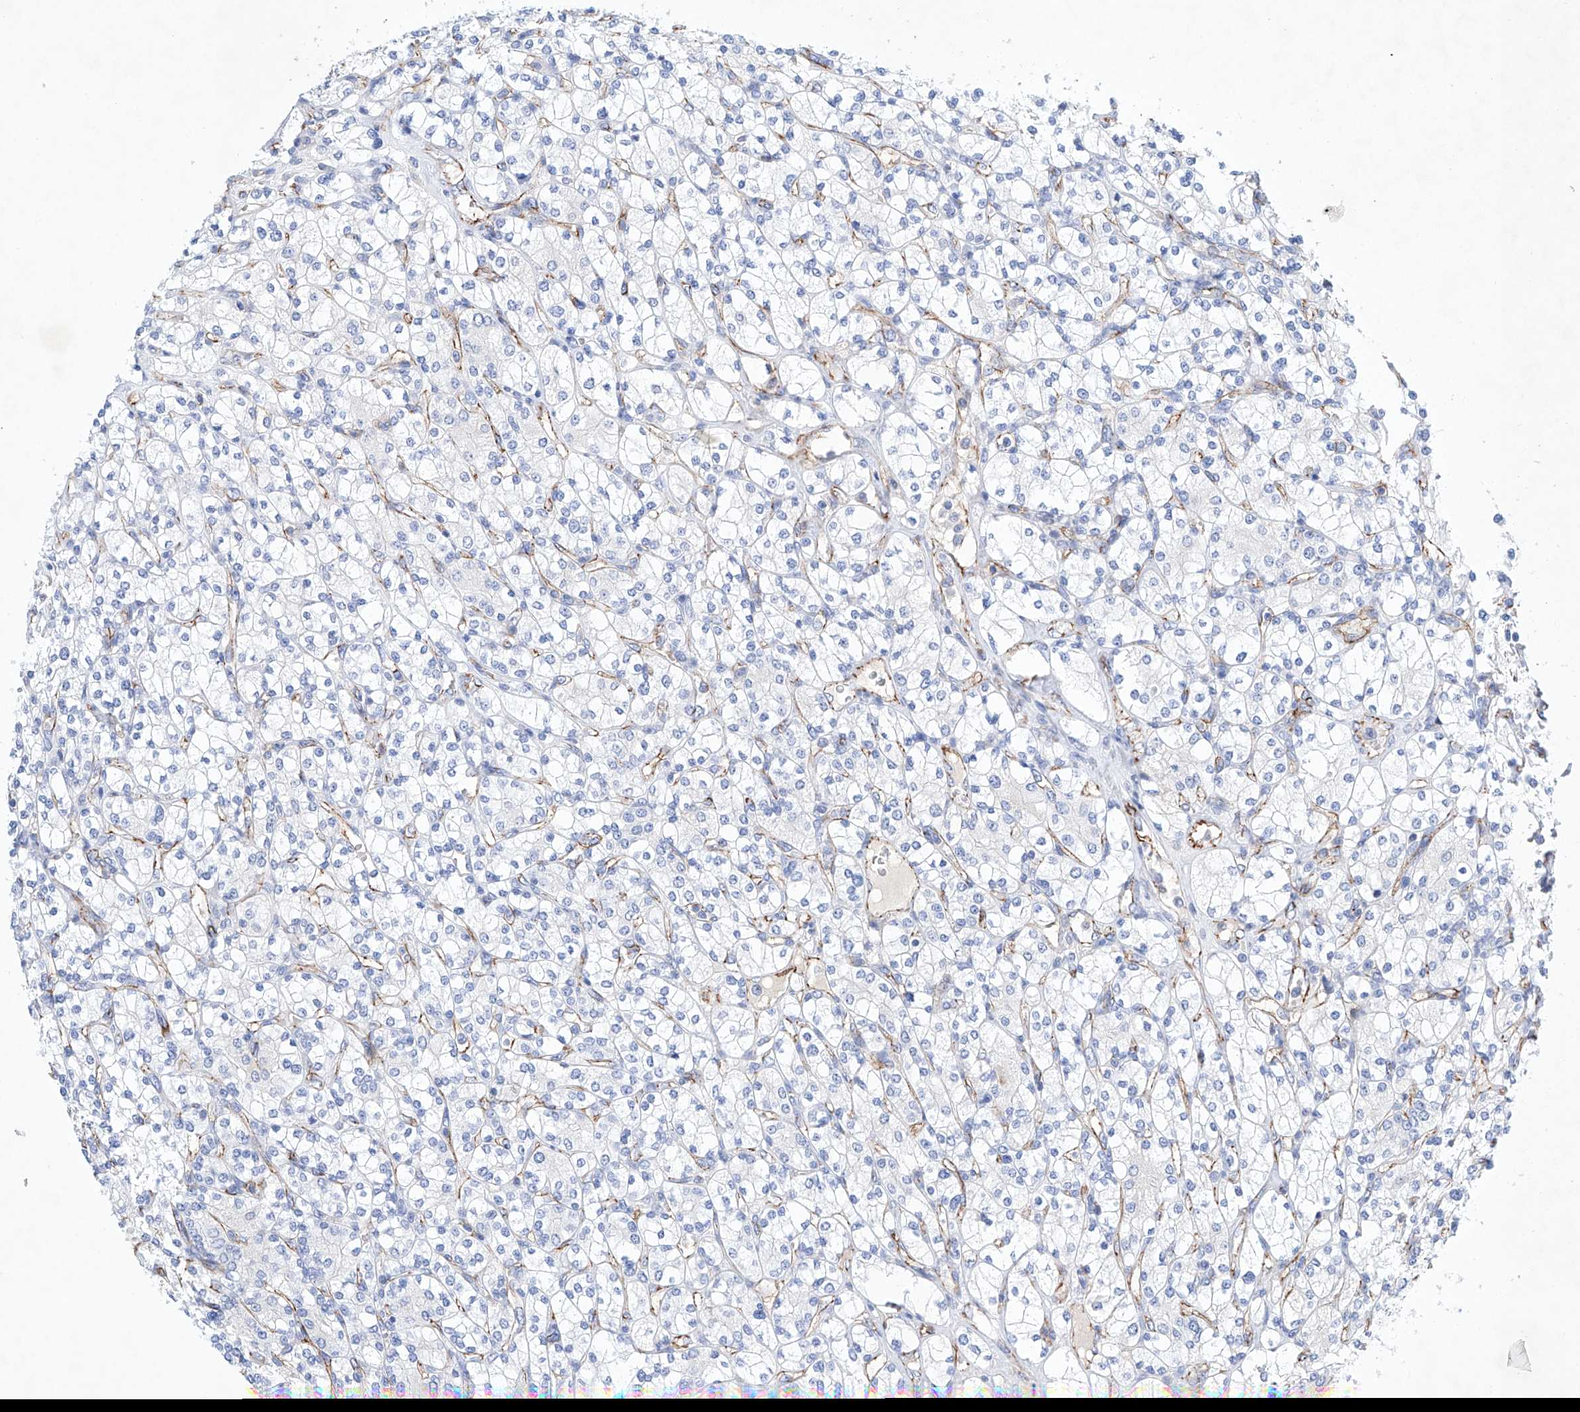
{"staining": {"intensity": "negative", "quantity": "none", "location": "none"}, "tissue": "renal cancer", "cell_type": "Tumor cells", "image_type": "cancer", "snomed": [{"axis": "morphology", "description": "Adenocarcinoma, NOS"}, {"axis": "topography", "description": "Kidney"}], "caption": "An immunohistochemistry histopathology image of renal cancer is shown. There is no staining in tumor cells of renal cancer.", "gene": "ETV7", "patient": {"sex": "male", "age": 77}}